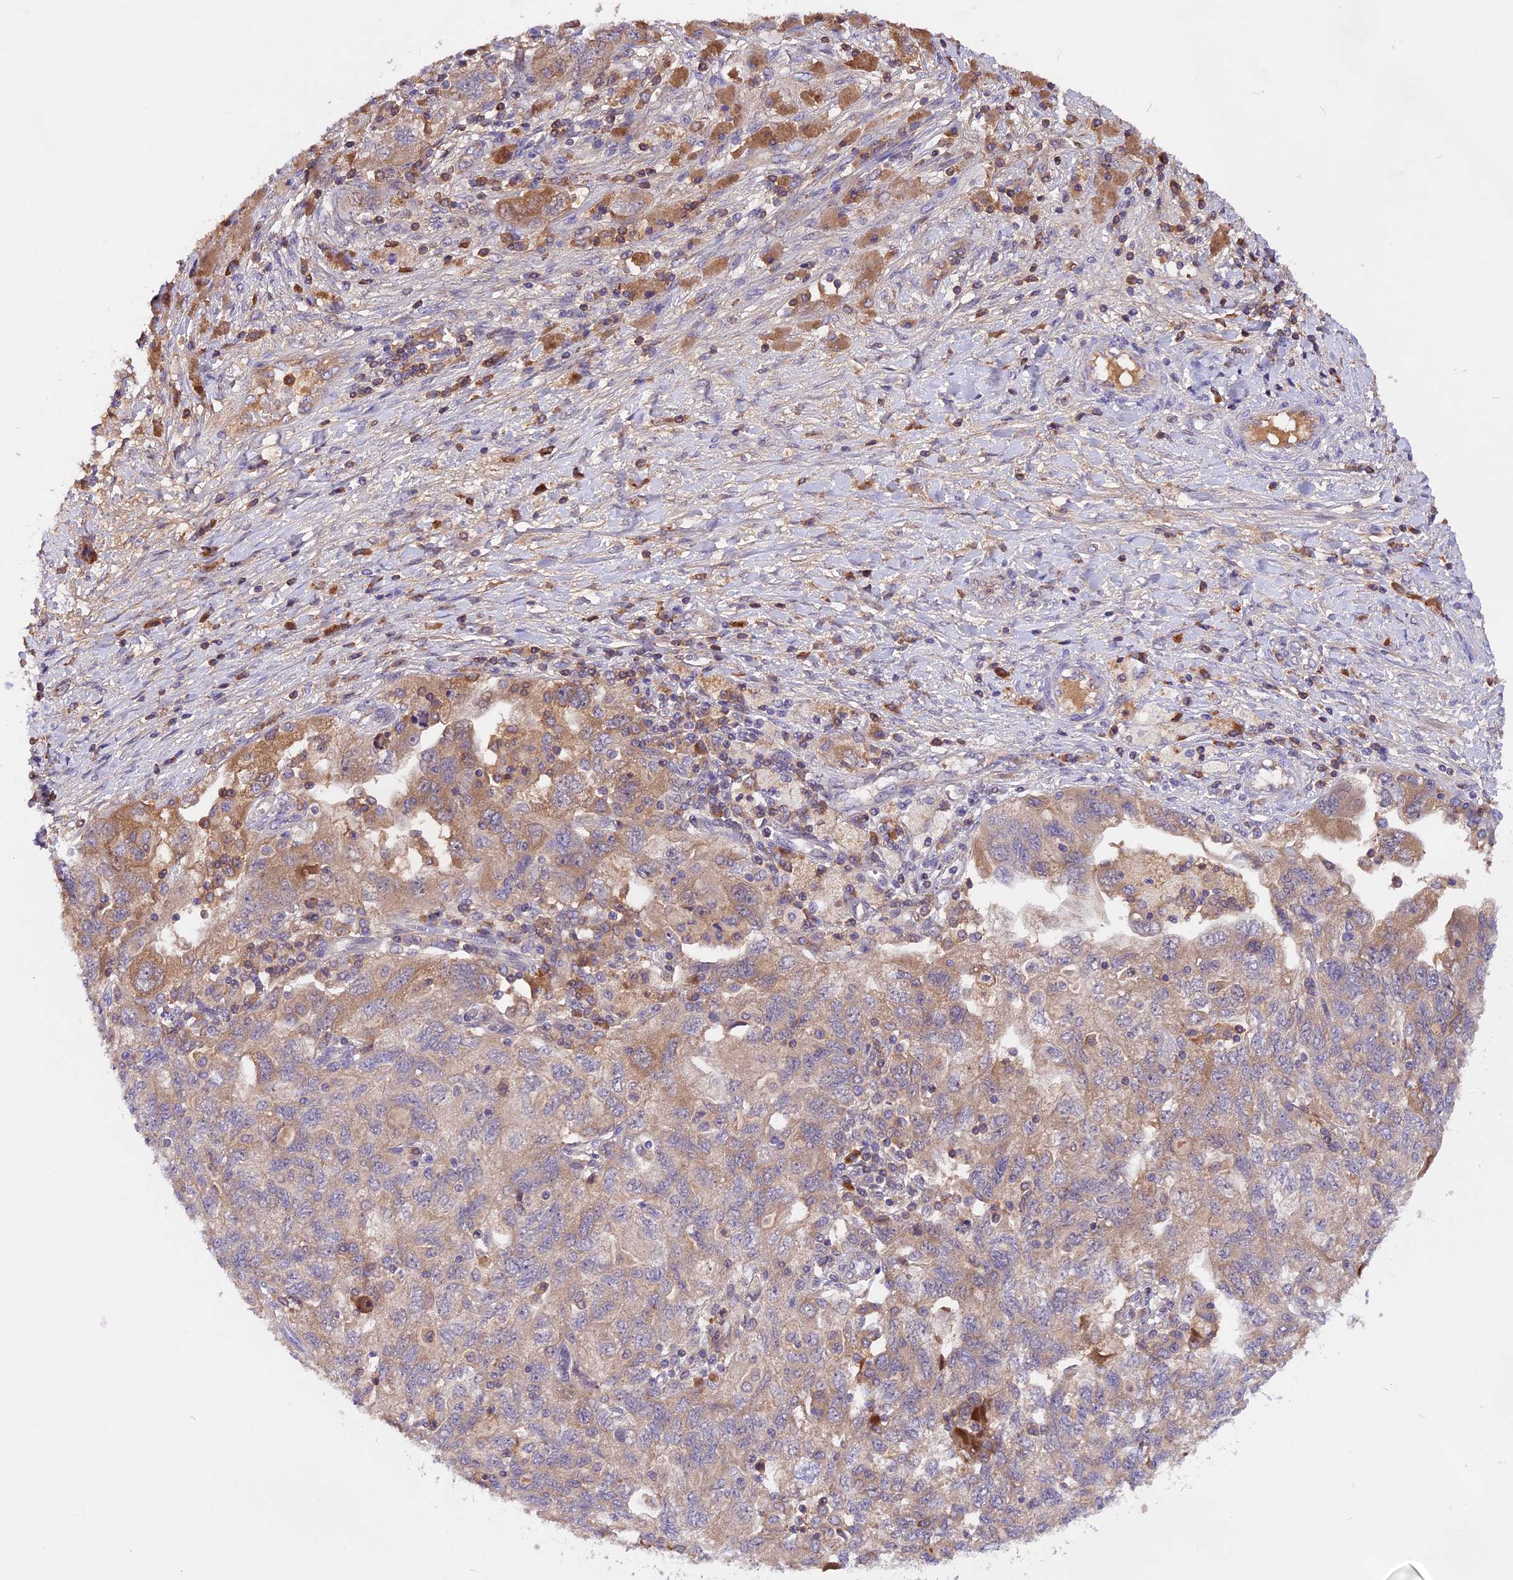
{"staining": {"intensity": "weak", "quantity": ">75%", "location": "cytoplasmic/membranous"}, "tissue": "ovarian cancer", "cell_type": "Tumor cells", "image_type": "cancer", "snomed": [{"axis": "morphology", "description": "Carcinoma, NOS"}, {"axis": "morphology", "description": "Cystadenocarcinoma, serous, NOS"}, {"axis": "topography", "description": "Ovary"}], "caption": "Weak cytoplasmic/membranous staining for a protein is appreciated in approximately >75% of tumor cells of ovarian cancer using immunohistochemistry.", "gene": "MARK4", "patient": {"sex": "female", "age": 69}}